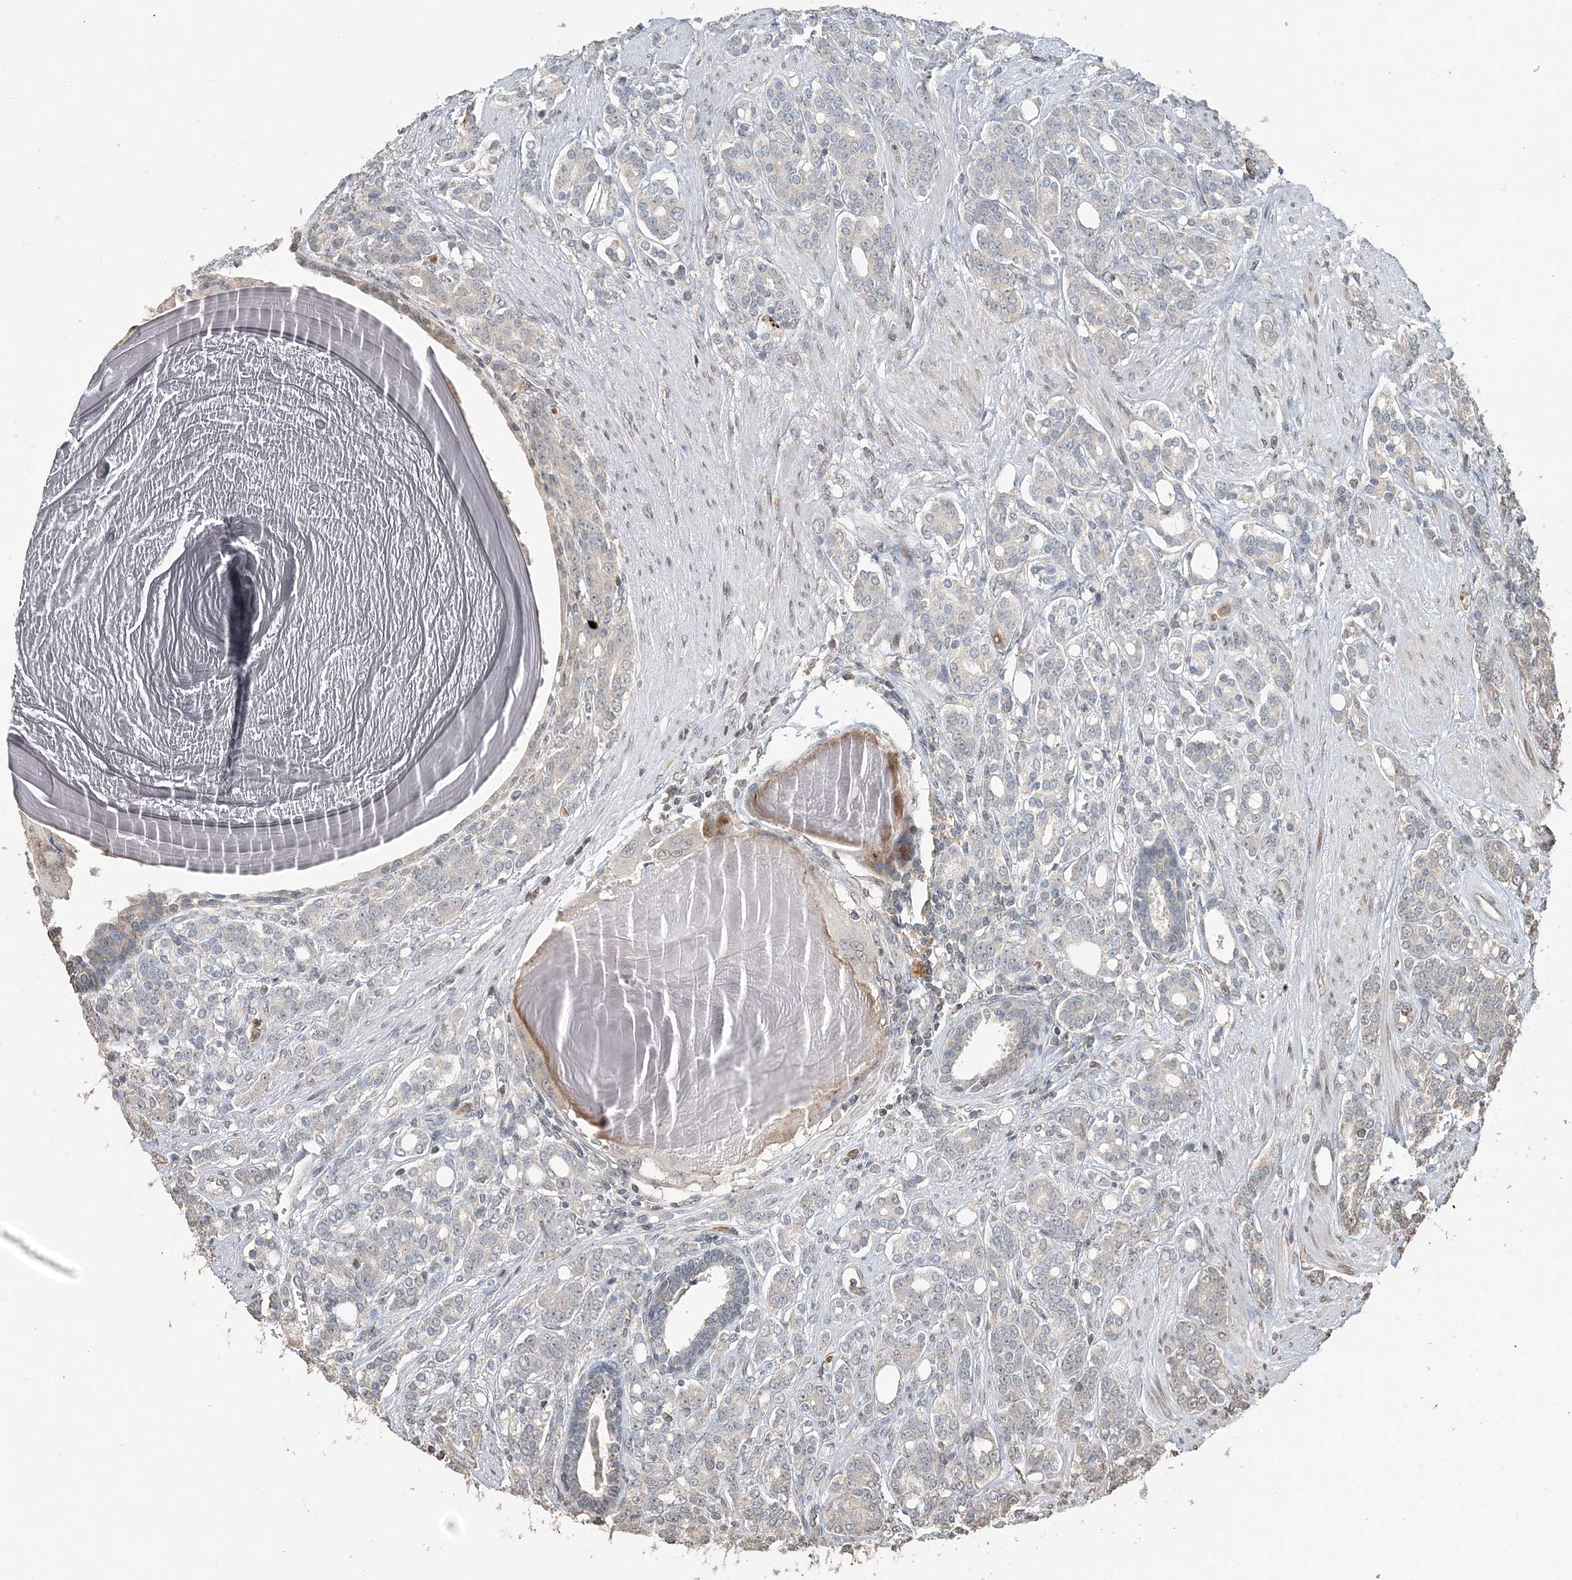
{"staining": {"intensity": "negative", "quantity": "none", "location": "none"}, "tissue": "prostate cancer", "cell_type": "Tumor cells", "image_type": "cancer", "snomed": [{"axis": "morphology", "description": "Adenocarcinoma, High grade"}, {"axis": "topography", "description": "Prostate"}], "caption": "This is an immunohistochemistry (IHC) micrograph of prostate cancer. There is no positivity in tumor cells.", "gene": "FAM110A", "patient": {"sex": "male", "age": 62}}